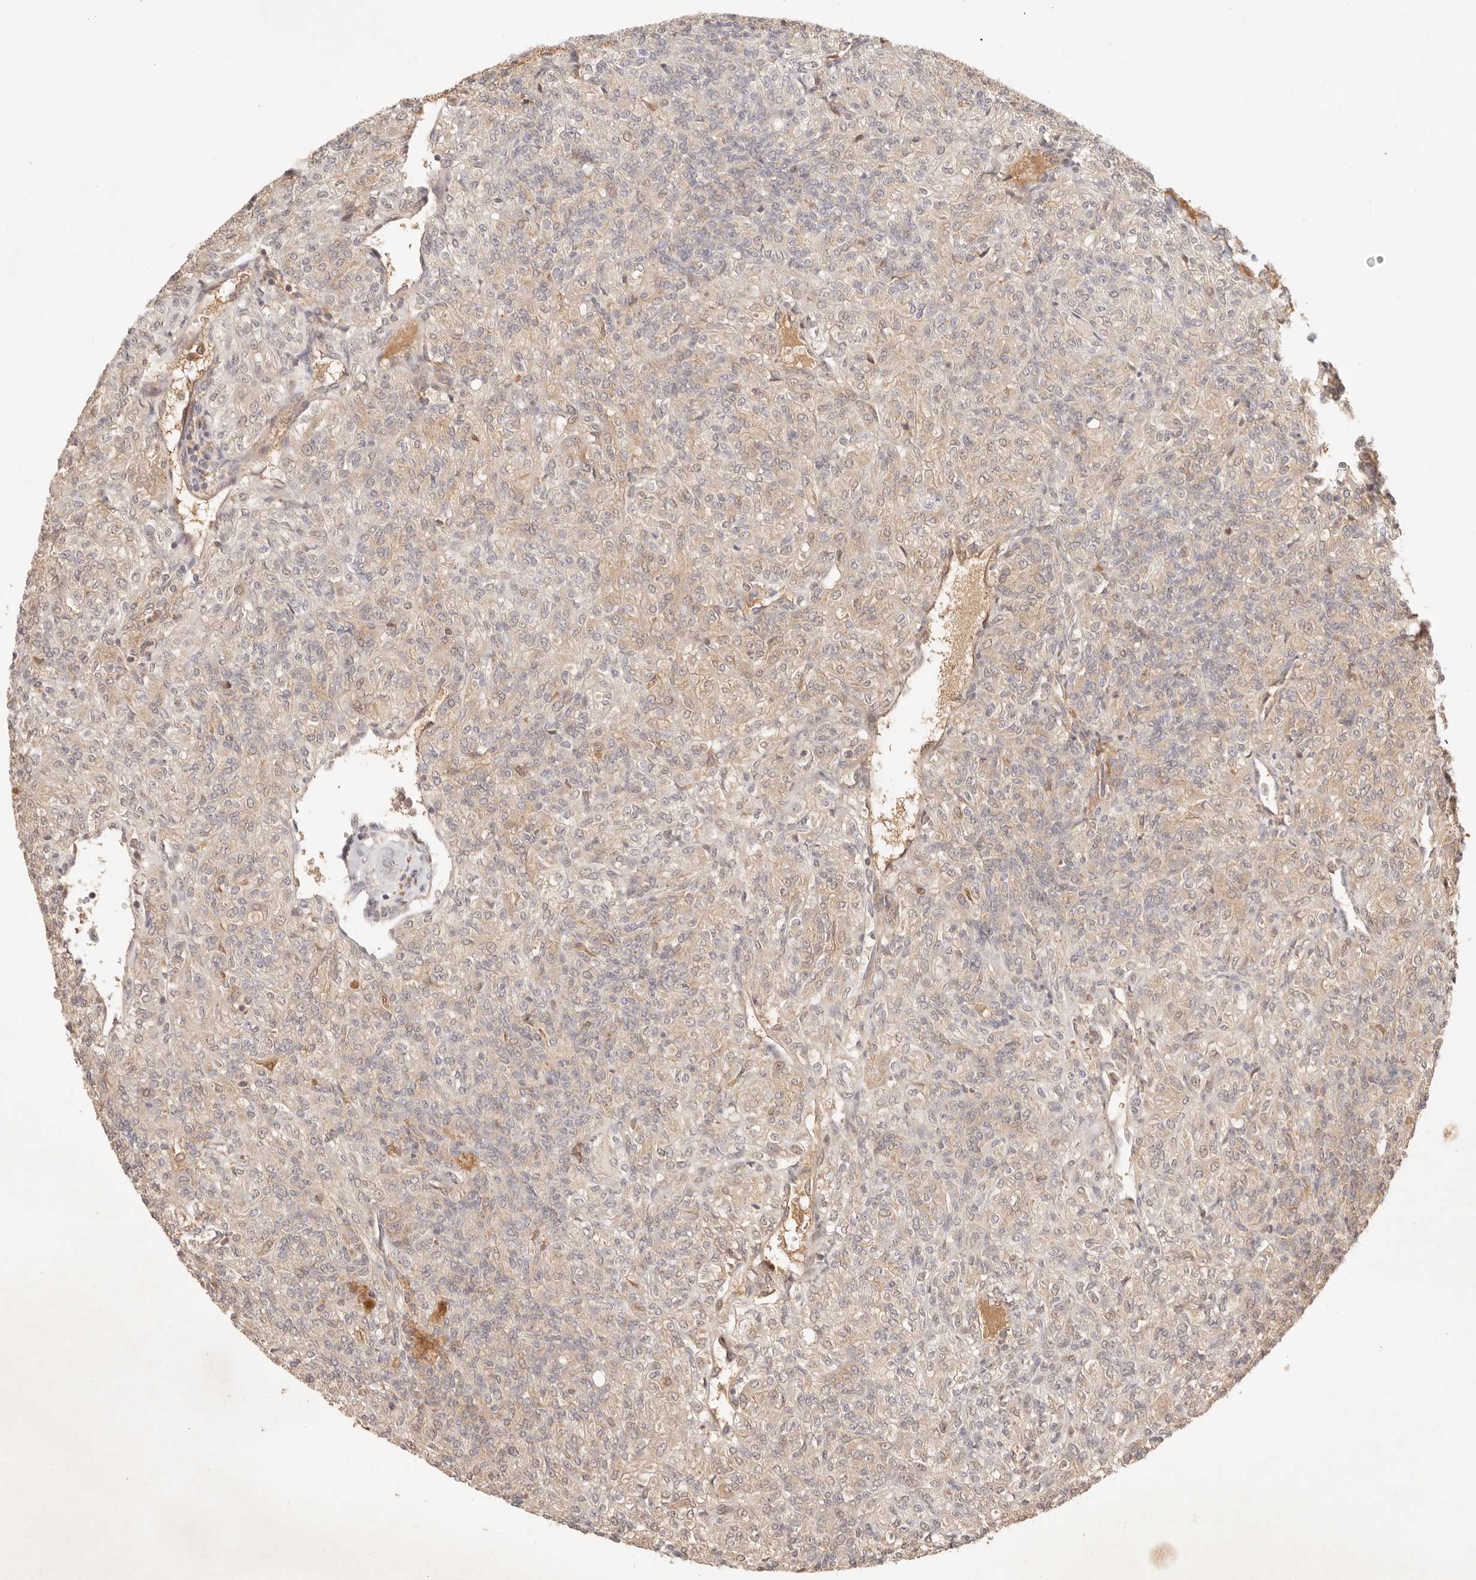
{"staining": {"intensity": "weak", "quantity": "25%-75%", "location": "cytoplasmic/membranous"}, "tissue": "renal cancer", "cell_type": "Tumor cells", "image_type": "cancer", "snomed": [{"axis": "morphology", "description": "Adenocarcinoma, NOS"}, {"axis": "topography", "description": "Kidney"}], "caption": "Renal adenocarcinoma stained with DAB (3,3'-diaminobenzidine) immunohistochemistry exhibits low levels of weak cytoplasmic/membranous positivity in approximately 25%-75% of tumor cells. (brown staining indicates protein expression, while blue staining denotes nuclei).", "gene": "PHLDA3", "patient": {"sex": "male", "age": 77}}